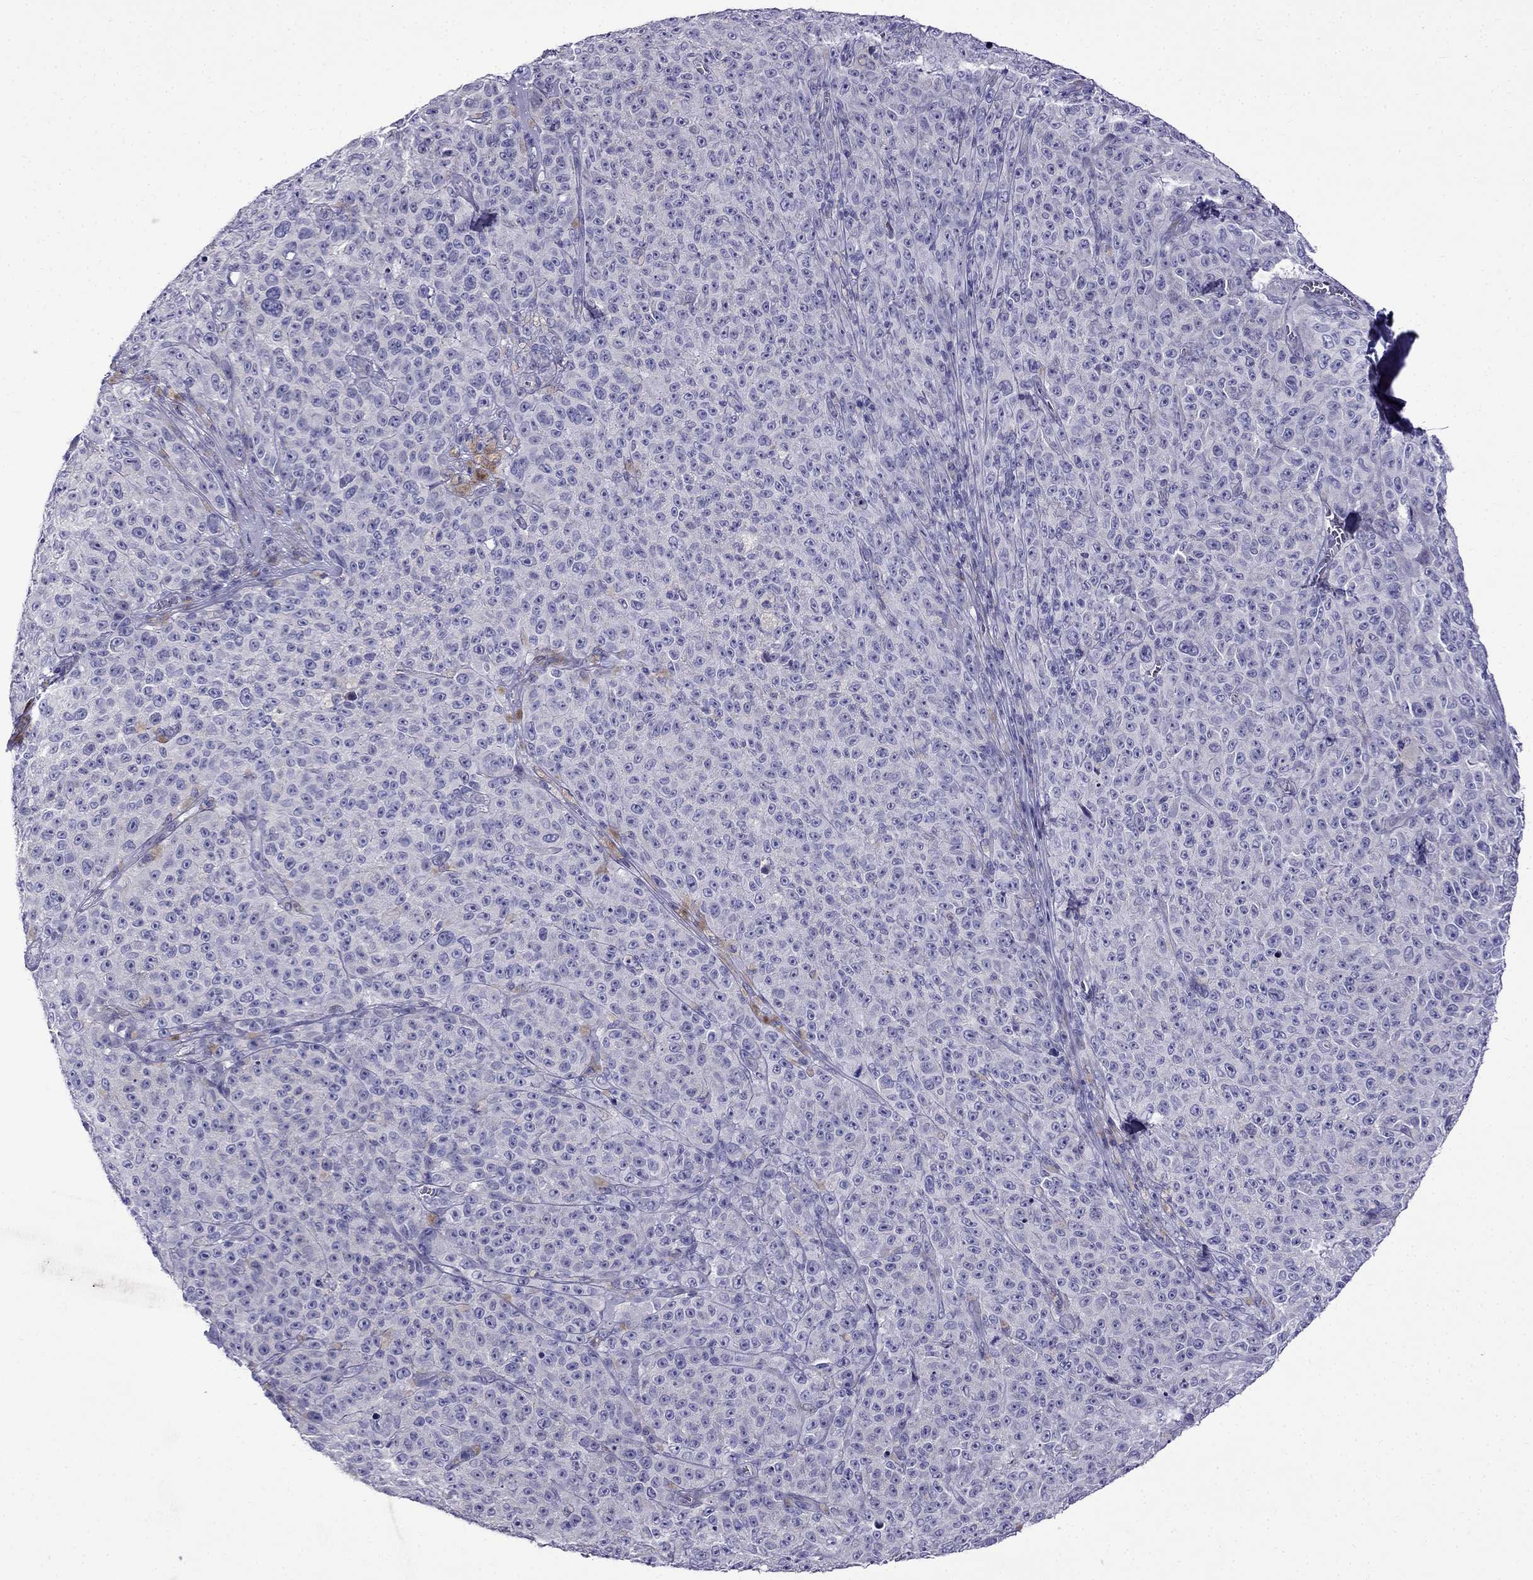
{"staining": {"intensity": "negative", "quantity": "none", "location": "none"}, "tissue": "melanoma", "cell_type": "Tumor cells", "image_type": "cancer", "snomed": [{"axis": "morphology", "description": "Malignant melanoma, NOS"}, {"axis": "topography", "description": "Skin"}], "caption": "High magnification brightfield microscopy of melanoma stained with DAB (3,3'-diaminobenzidine) (brown) and counterstained with hematoxylin (blue): tumor cells show no significant expression.", "gene": "PATE1", "patient": {"sex": "female", "age": 82}}